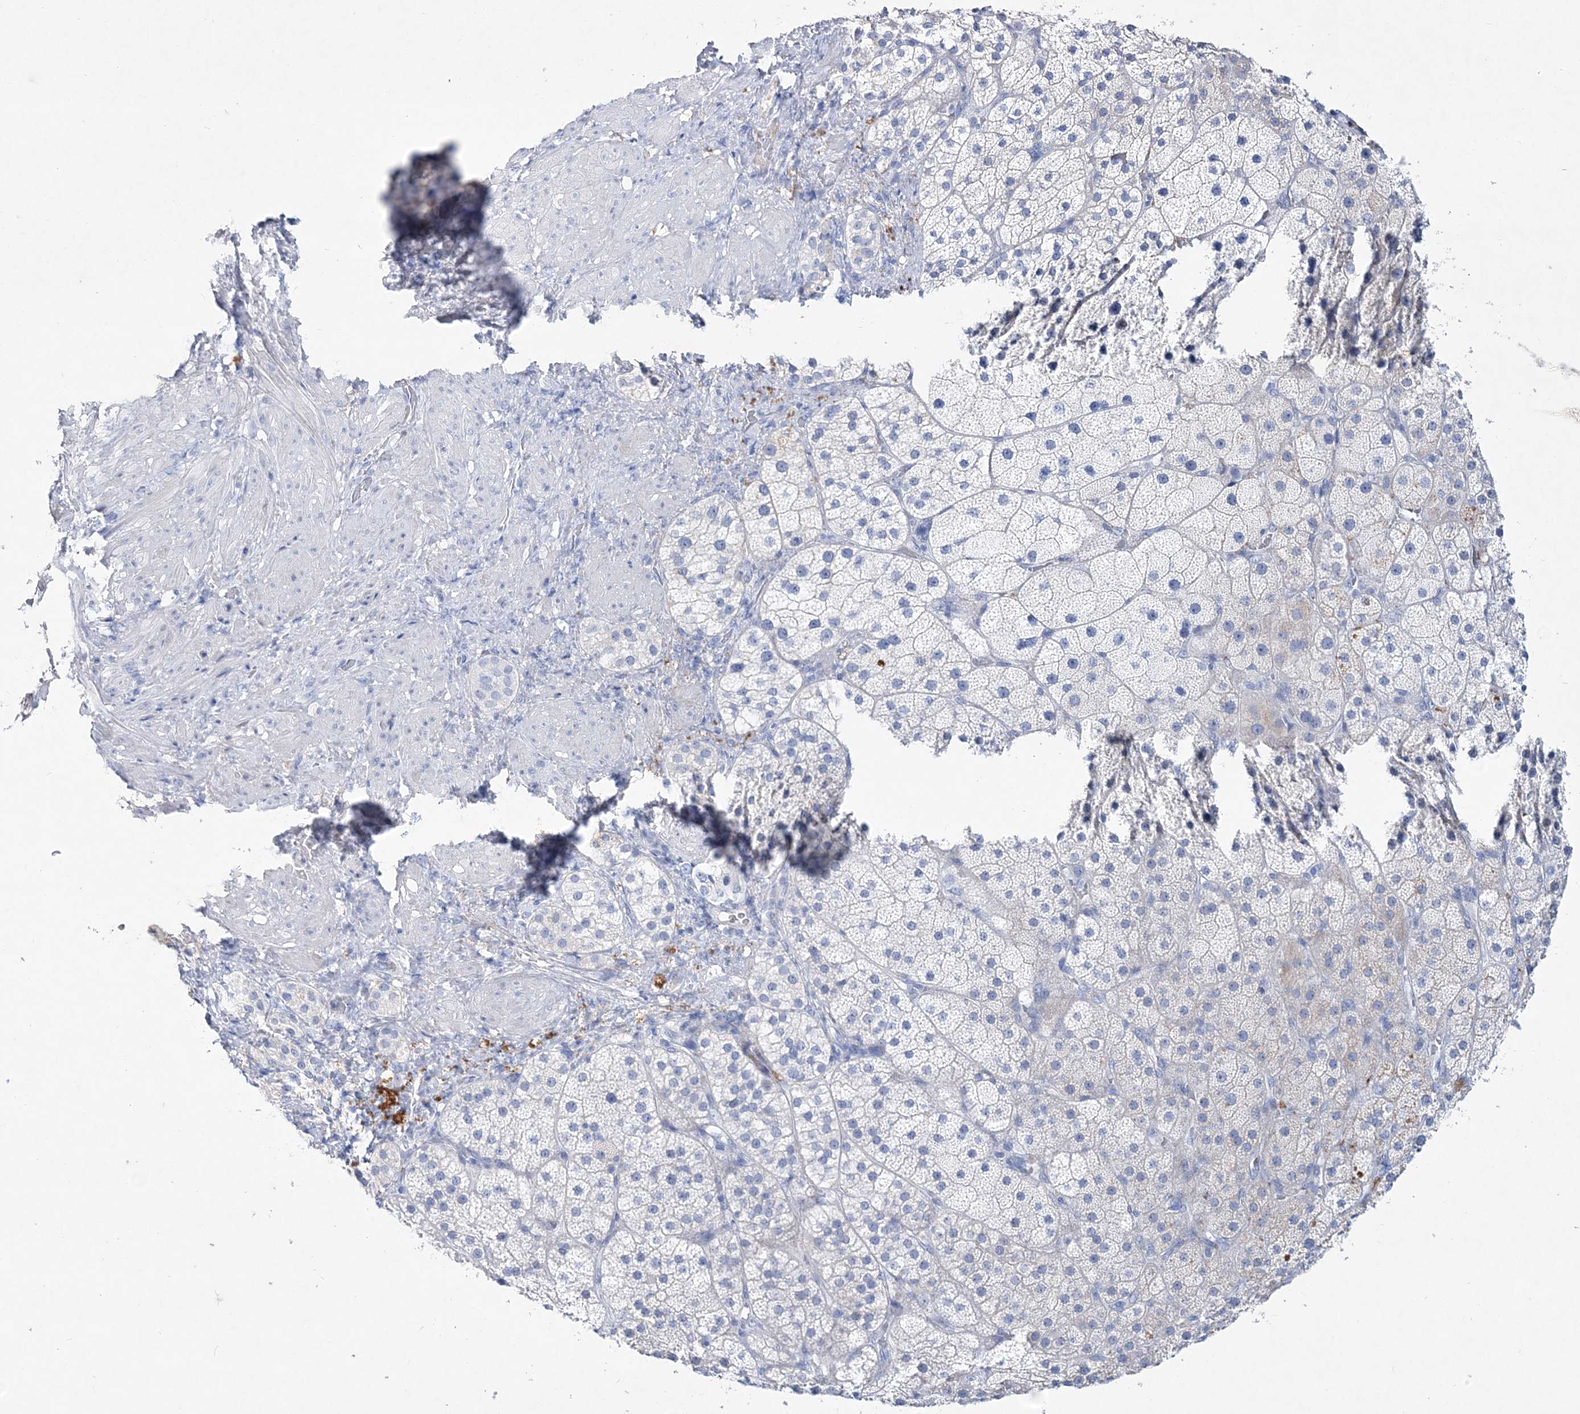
{"staining": {"intensity": "negative", "quantity": "none", "location": "none"}, "tissue": "adrenal gland", "cell_type": "Glandular cells", "image_type": "normal", "snomed": [{"axis": "morphology", "description": "Normal tissue, NOS"}, {"axis": "topography", "description": "Adrenal gland"}], "caption": "A photomicrograph of human adrenal gland is negative for staining in glandular cells. (Brightfield microscopy of DAB IHC at high magnification).", "gene": "SPINK7", "patient": {"sex": "male", "age": 57}}